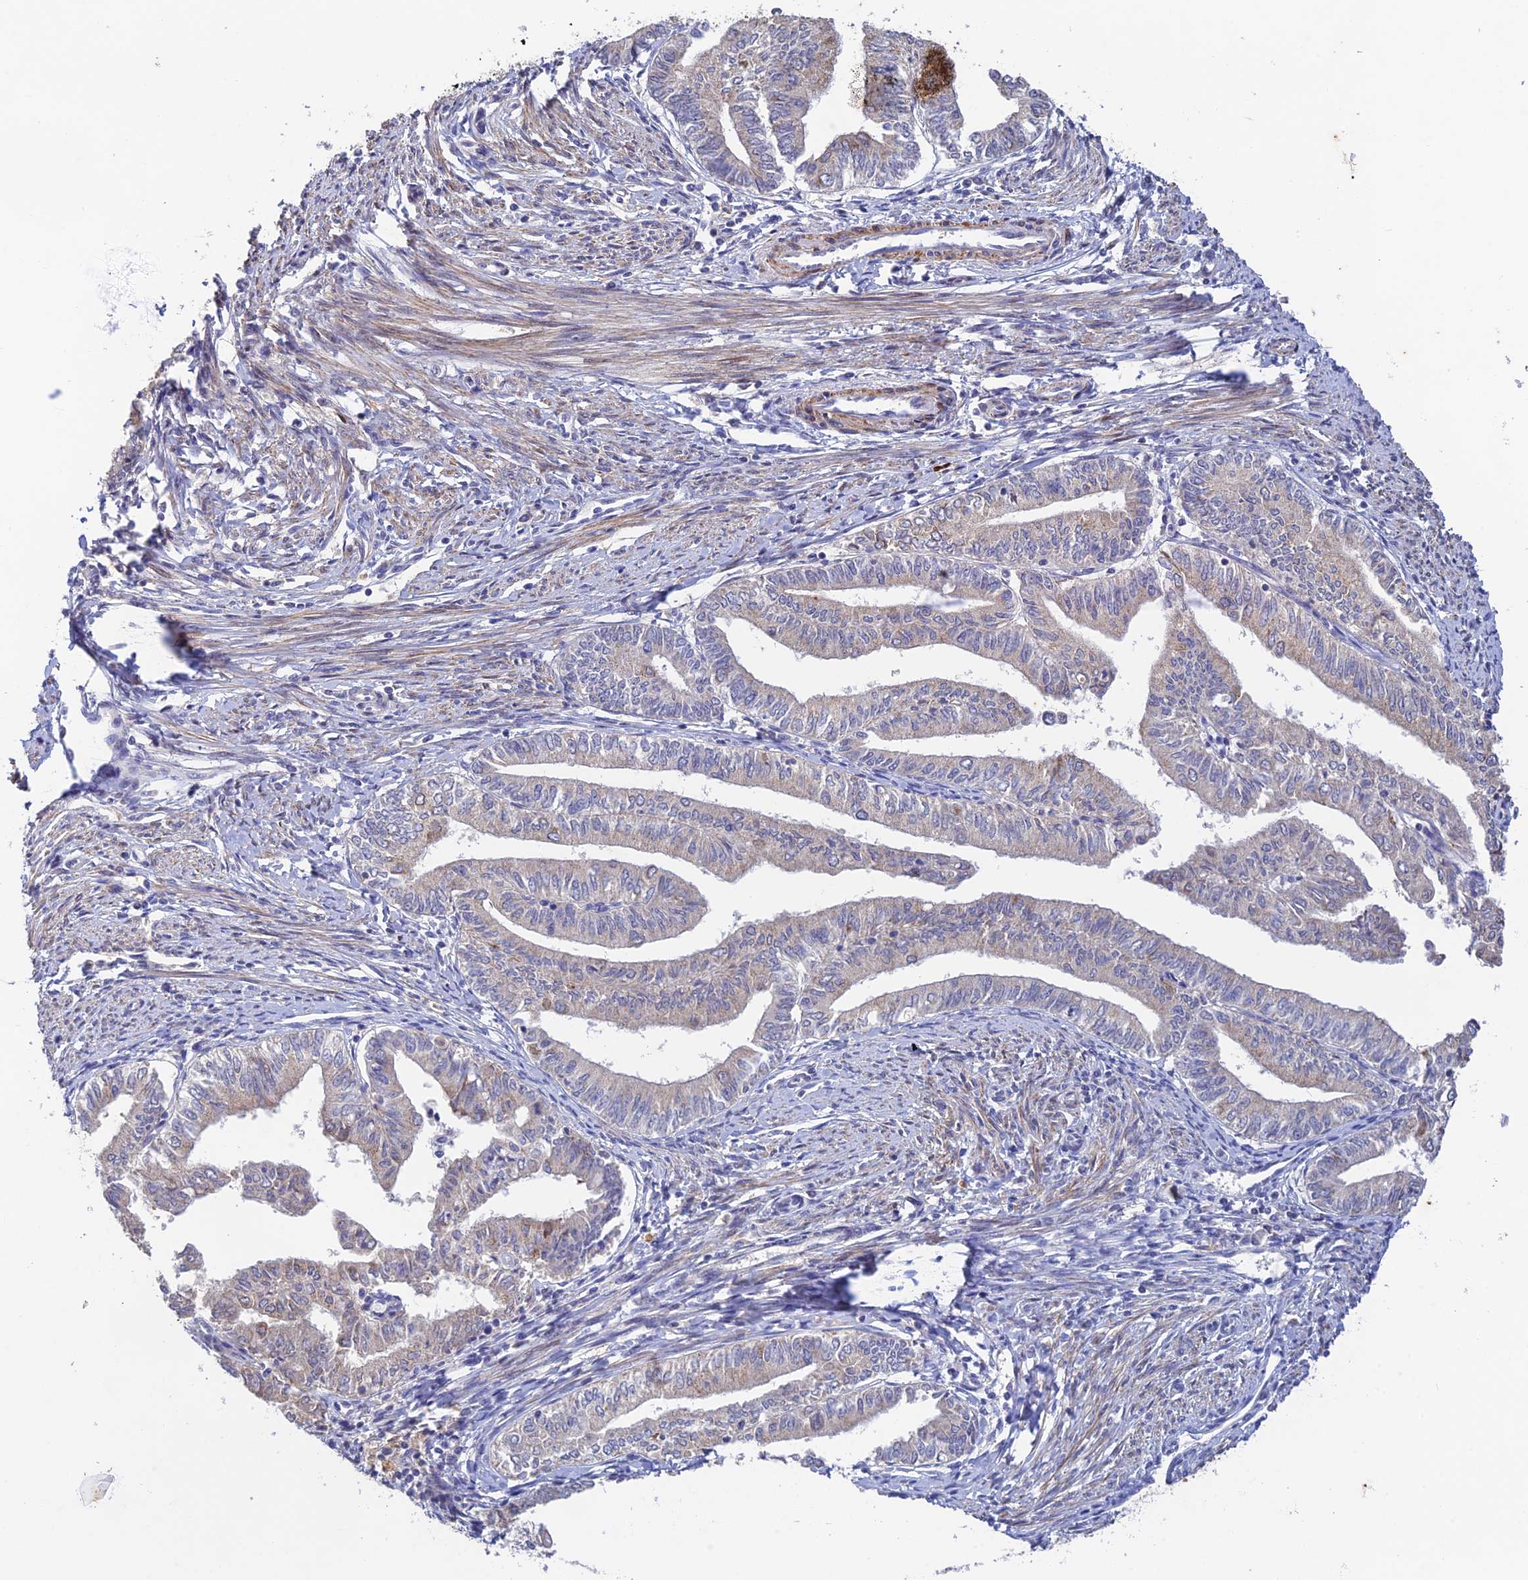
{"staining": {"intensity": "negative", "quantity": "none", "location": "none"}, "tissue": "endometrial cancer", "cell_type": "Tumor cells", "image_type": "cancer", "snomed": [{"axis": "morphology", "description": "Adenocarcinoma, NOS"}, {"axis": "topography", "description": "Endometrium"}], "caption": "High power microscopy micrograph of an immunohistochemistry histopathology image of endometrial cancer, revealing no significant positivity in tumor cells.", "gene": "CWH43", "patient": {"sex": "female", "age": 66}}